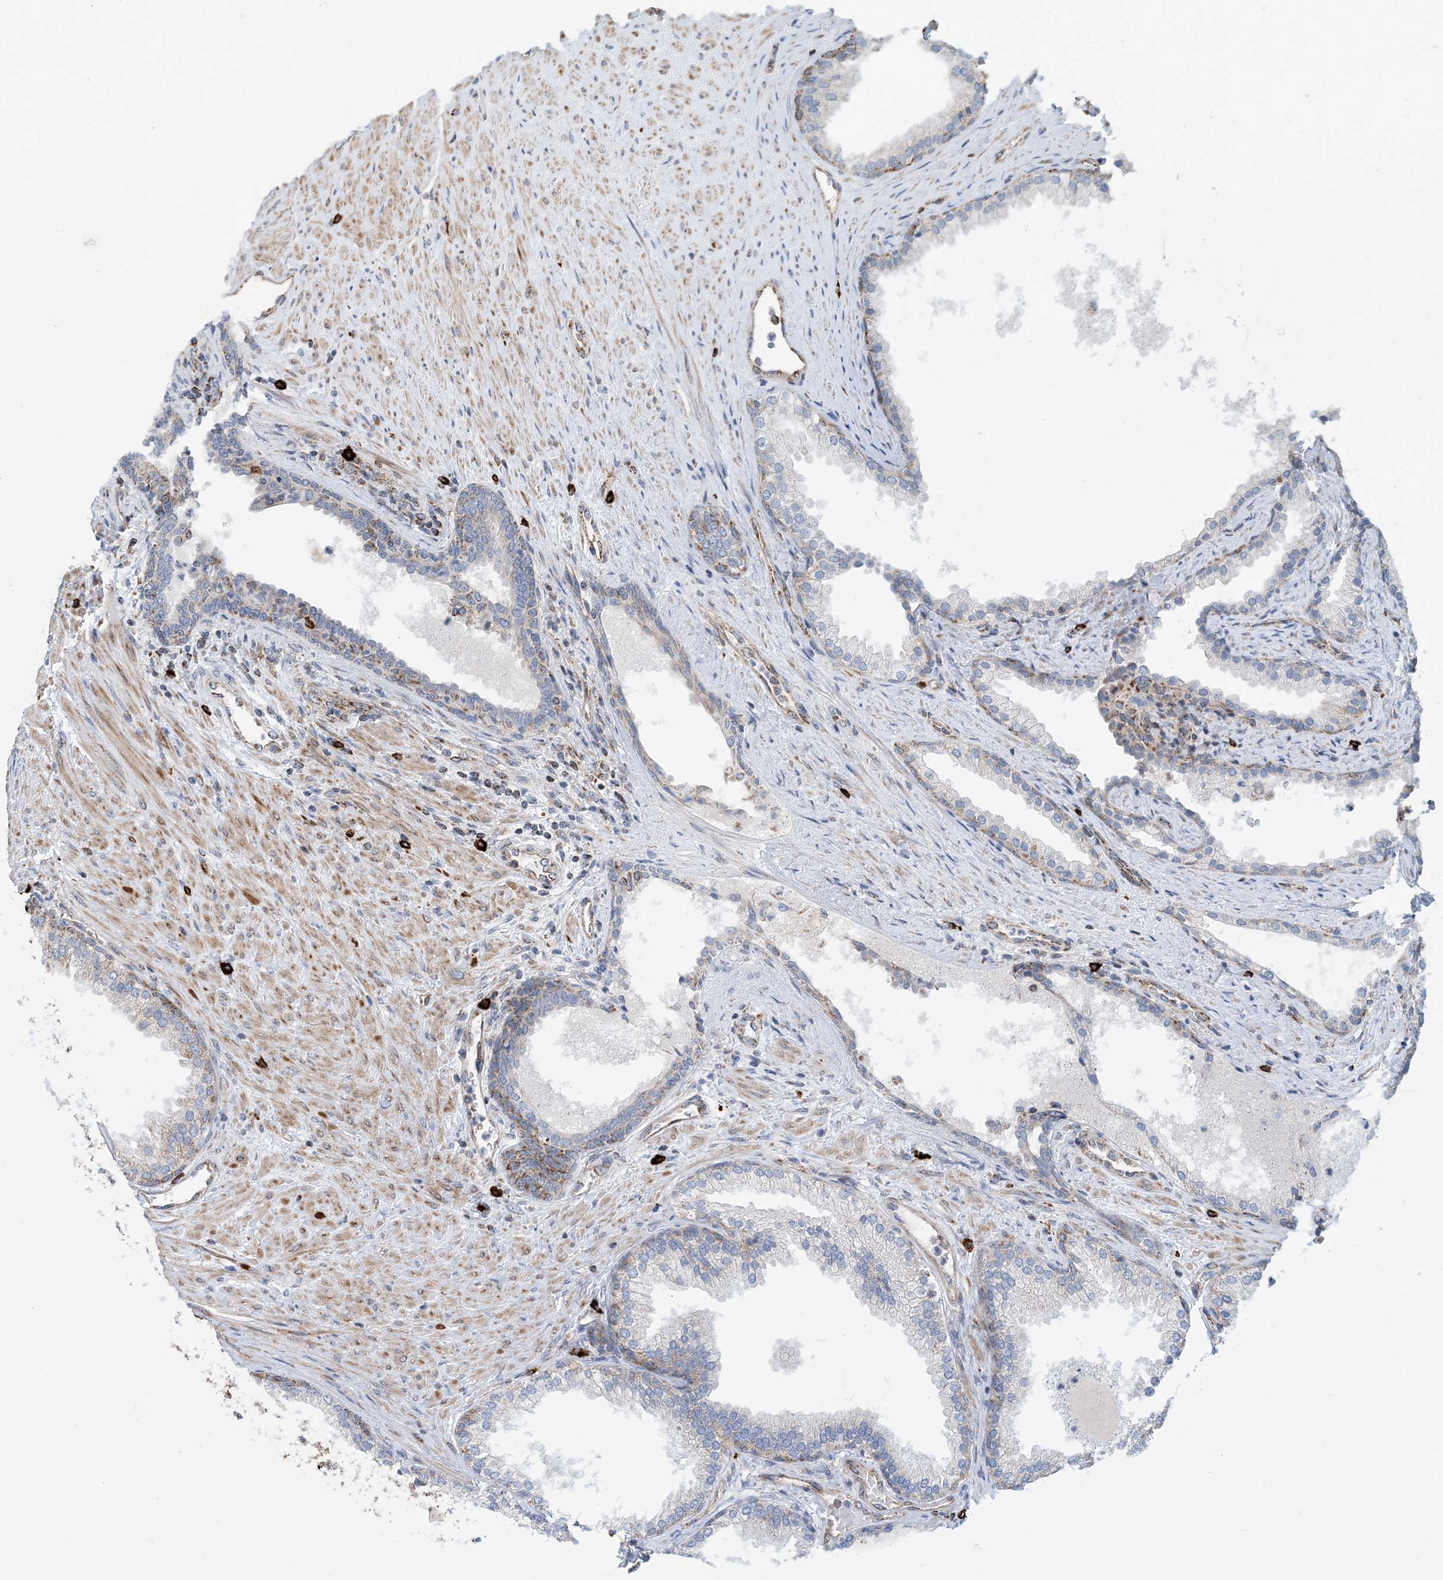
{"staining": {"intensity": "moderate", "quantity": "25%-75%", "location": "cytoplasmic/membranous"}, "tissue": "prostate", "cell_type": "Glandular cells", "image_type": "normal", "snomed": [{"axis": "morphology", "description": "Normal tissue, NOS"}, {"axis": "topography", "description": "Prostate"}], "caption": "Immunohistochemical staining of benign human prostate shows moderate cytoplasmic/membranous protein expression in about 25%-75% of glandular cells.", "gene": "PCDHGA1", "patient": {"sex": "male", "age": 76}}